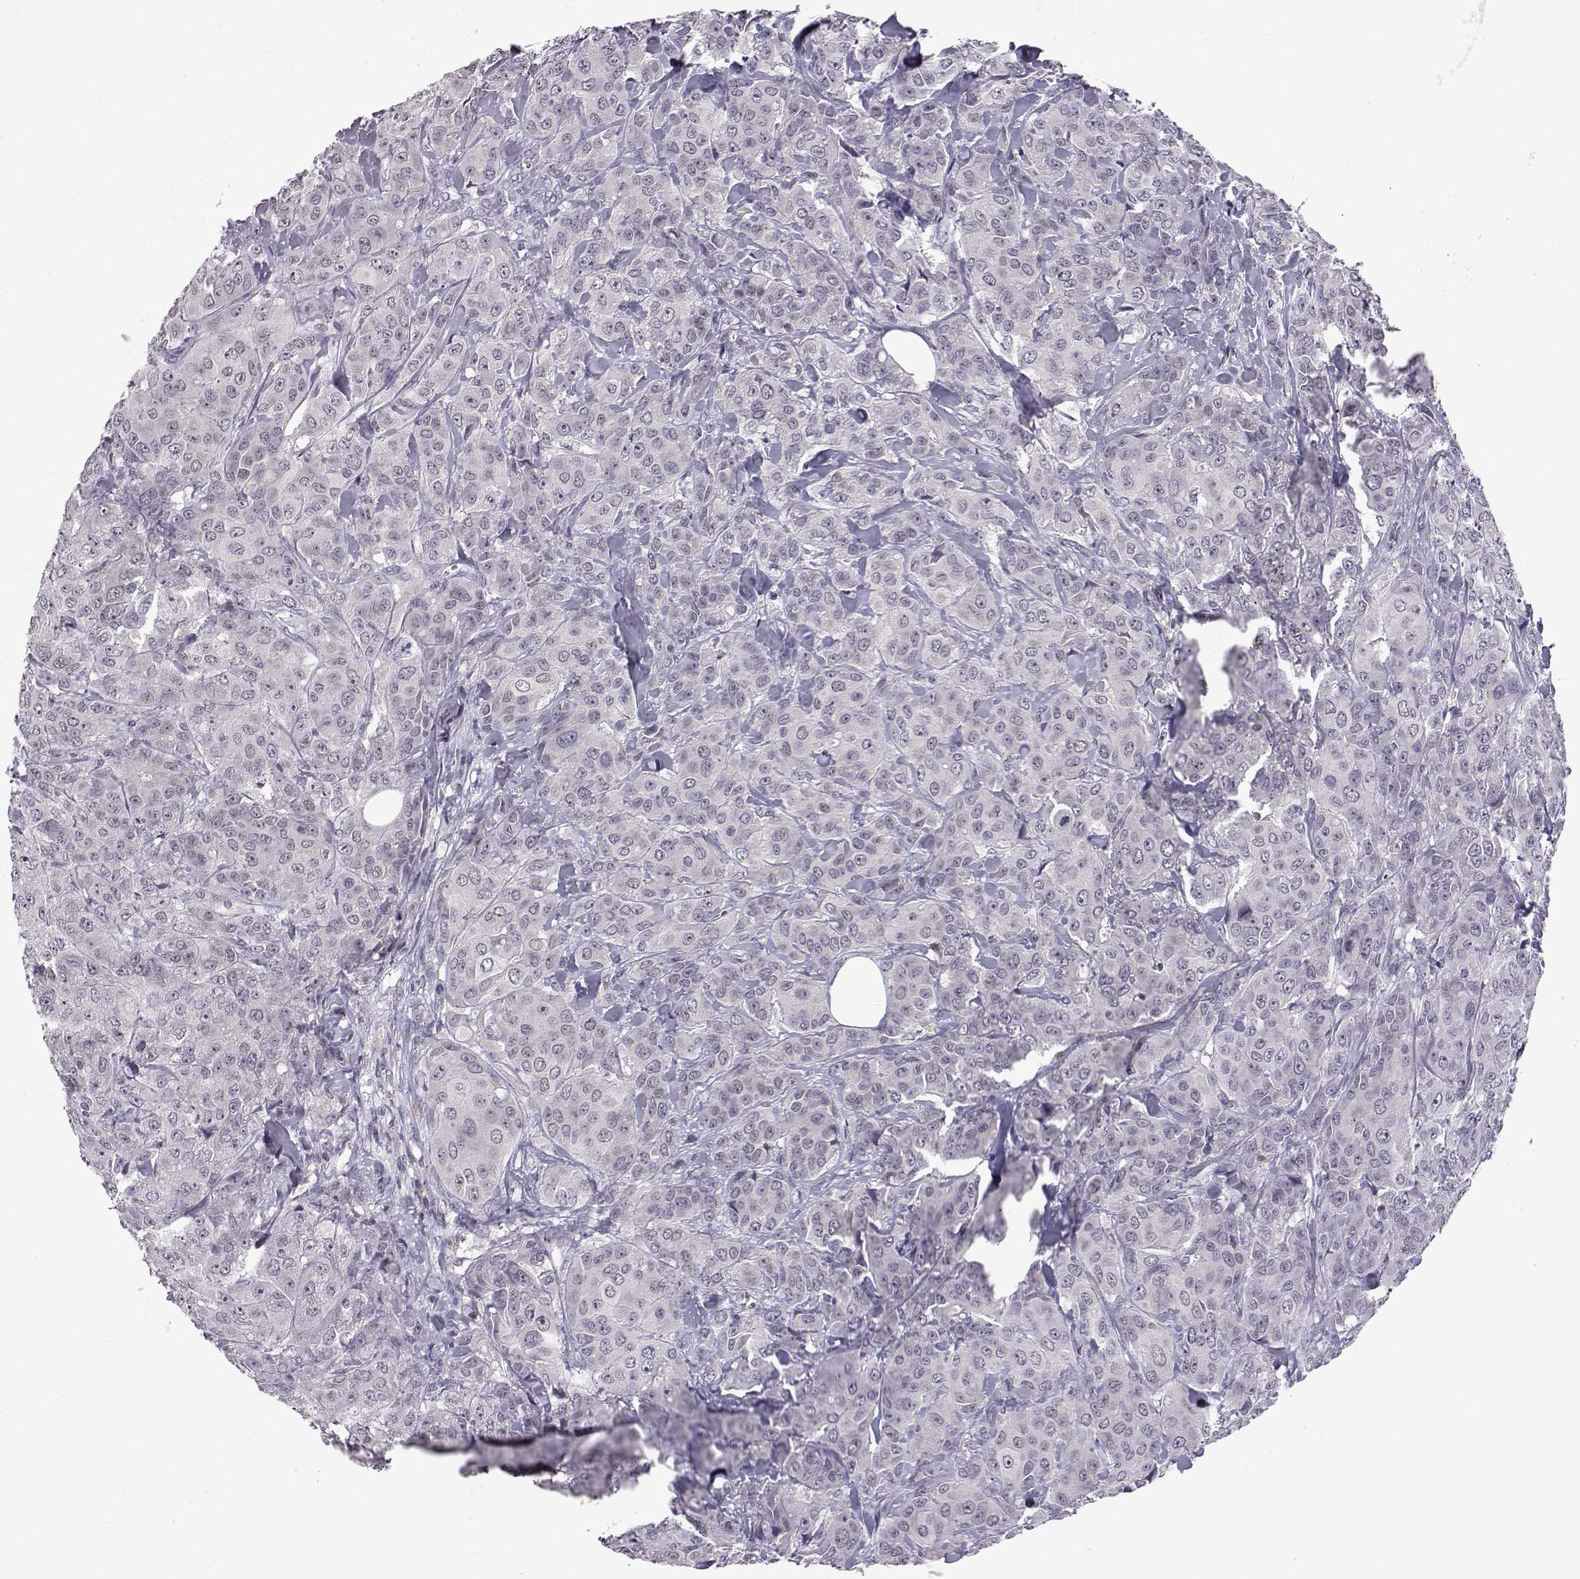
{"staining": {"intensity": "negative", "quantity": "none", "location": "none"}, "tissue": "breast cancer", "cell_type": "Tumor cells", "image_type": "cancer", "snomed": [{"axis": "morphology", "description": "Duct carcinoma"}, {"axis": "topography", "description": "Breast"}], "caption": "There is no significant expression in tumor cells of breast intraductal carcinoma.", "gene": "VGF", "patient": {"sex": "female", "age": 43}}